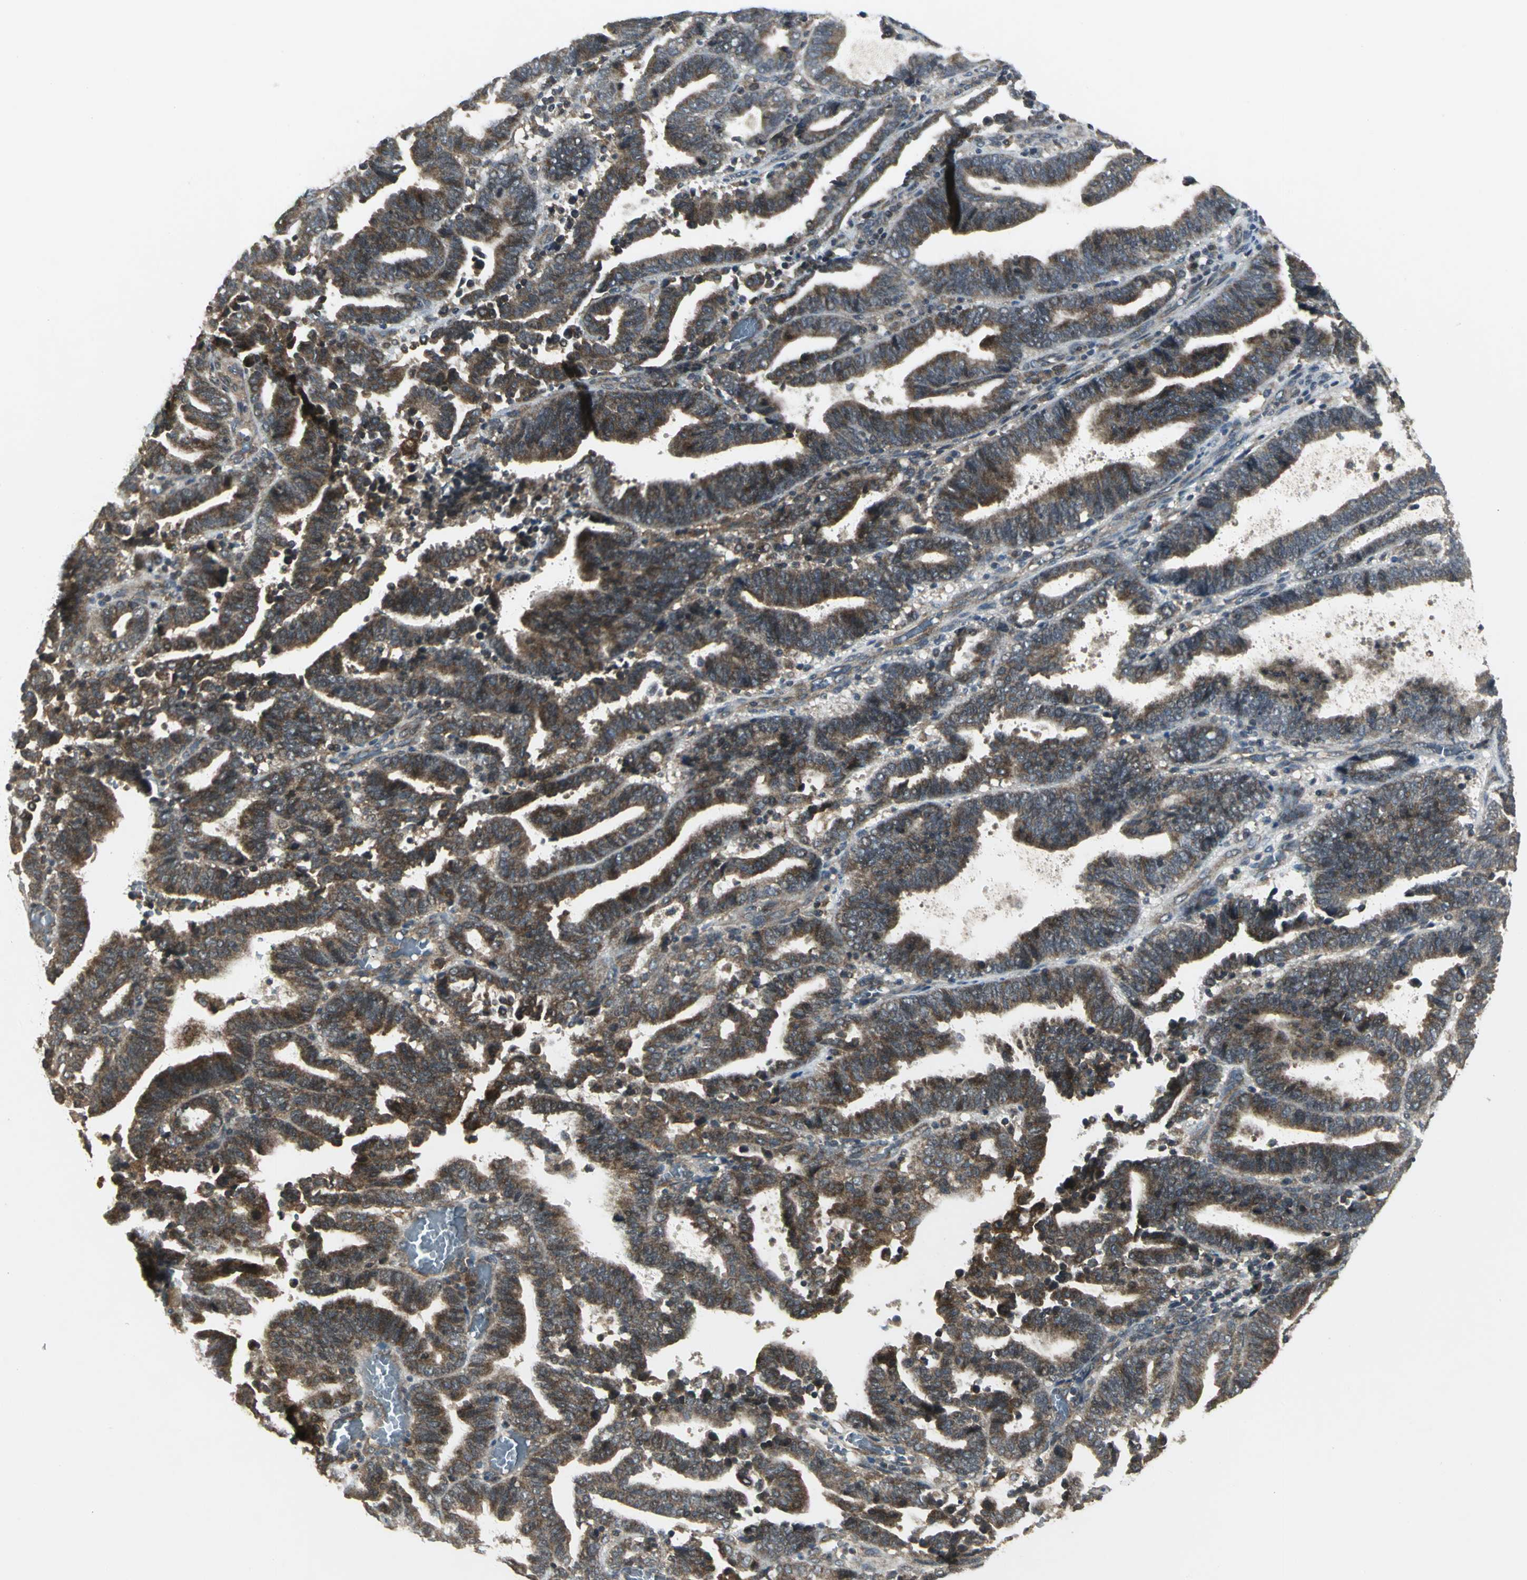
{"staining": {"intensity": "moderate", "quantity": ">75%", "location": "cytoplasmic/membranous"}, "tissue": "endometrial cancer", "cell_type": "Tumor cells", "image_type": "cancer", "snomed": [{"axis": "morphology", "description": "Adenocarcinoma, NOS"}, {"axis": "topography", "description": "Uterus"}], "caption": "Immunohistochemical staining of endometrial cancer (adenocarcinoma) exhibits moderate cytoplasmic/membranous protein staining in approximately >75% of tumor cells.", "gene": "MAPK8IP3", "patient": {"sex": "female", "age": 83}}